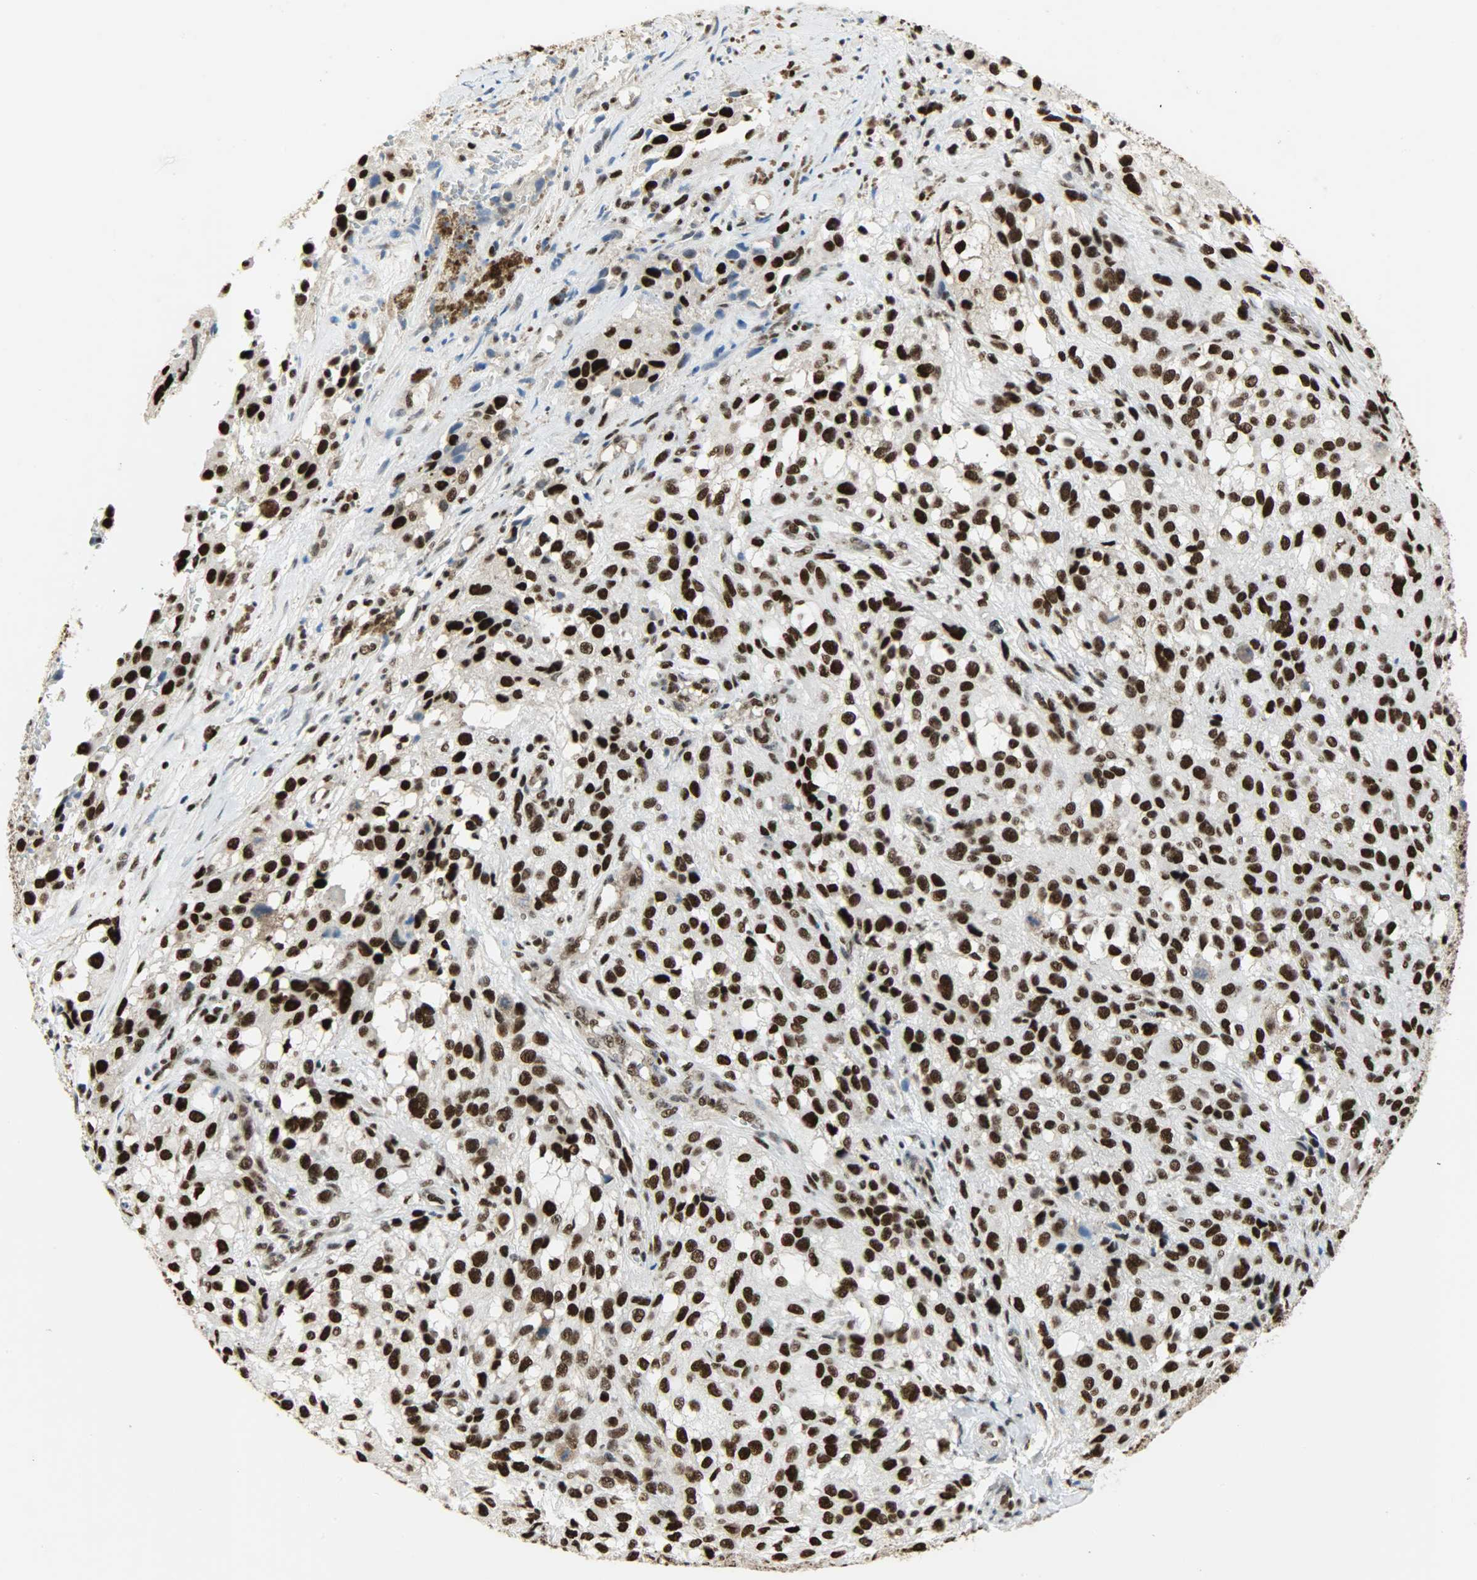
{"staining": {"intensity": "strong", "quantity": ">75%", "location": "nuclear"}, "tissue": "melanoma", "cell_type": "Tumor cells", "image_type": "cancer", "snomed": [{"axis": "morphology", "description": "Necrosis, NOS"}, {"axis": "morphology", "description": "Malignant melanoma, NOS"}, {"axis": "topography", "description": "Skin"}], "caption": "A brown stain labels strong nuclear staining of a protein in melanoma tumor cells. (DAB = brown stain, brightfield microscopy at high magnification).", "gene": "SSB", "patient": {"sex": "female", "age": 87}}